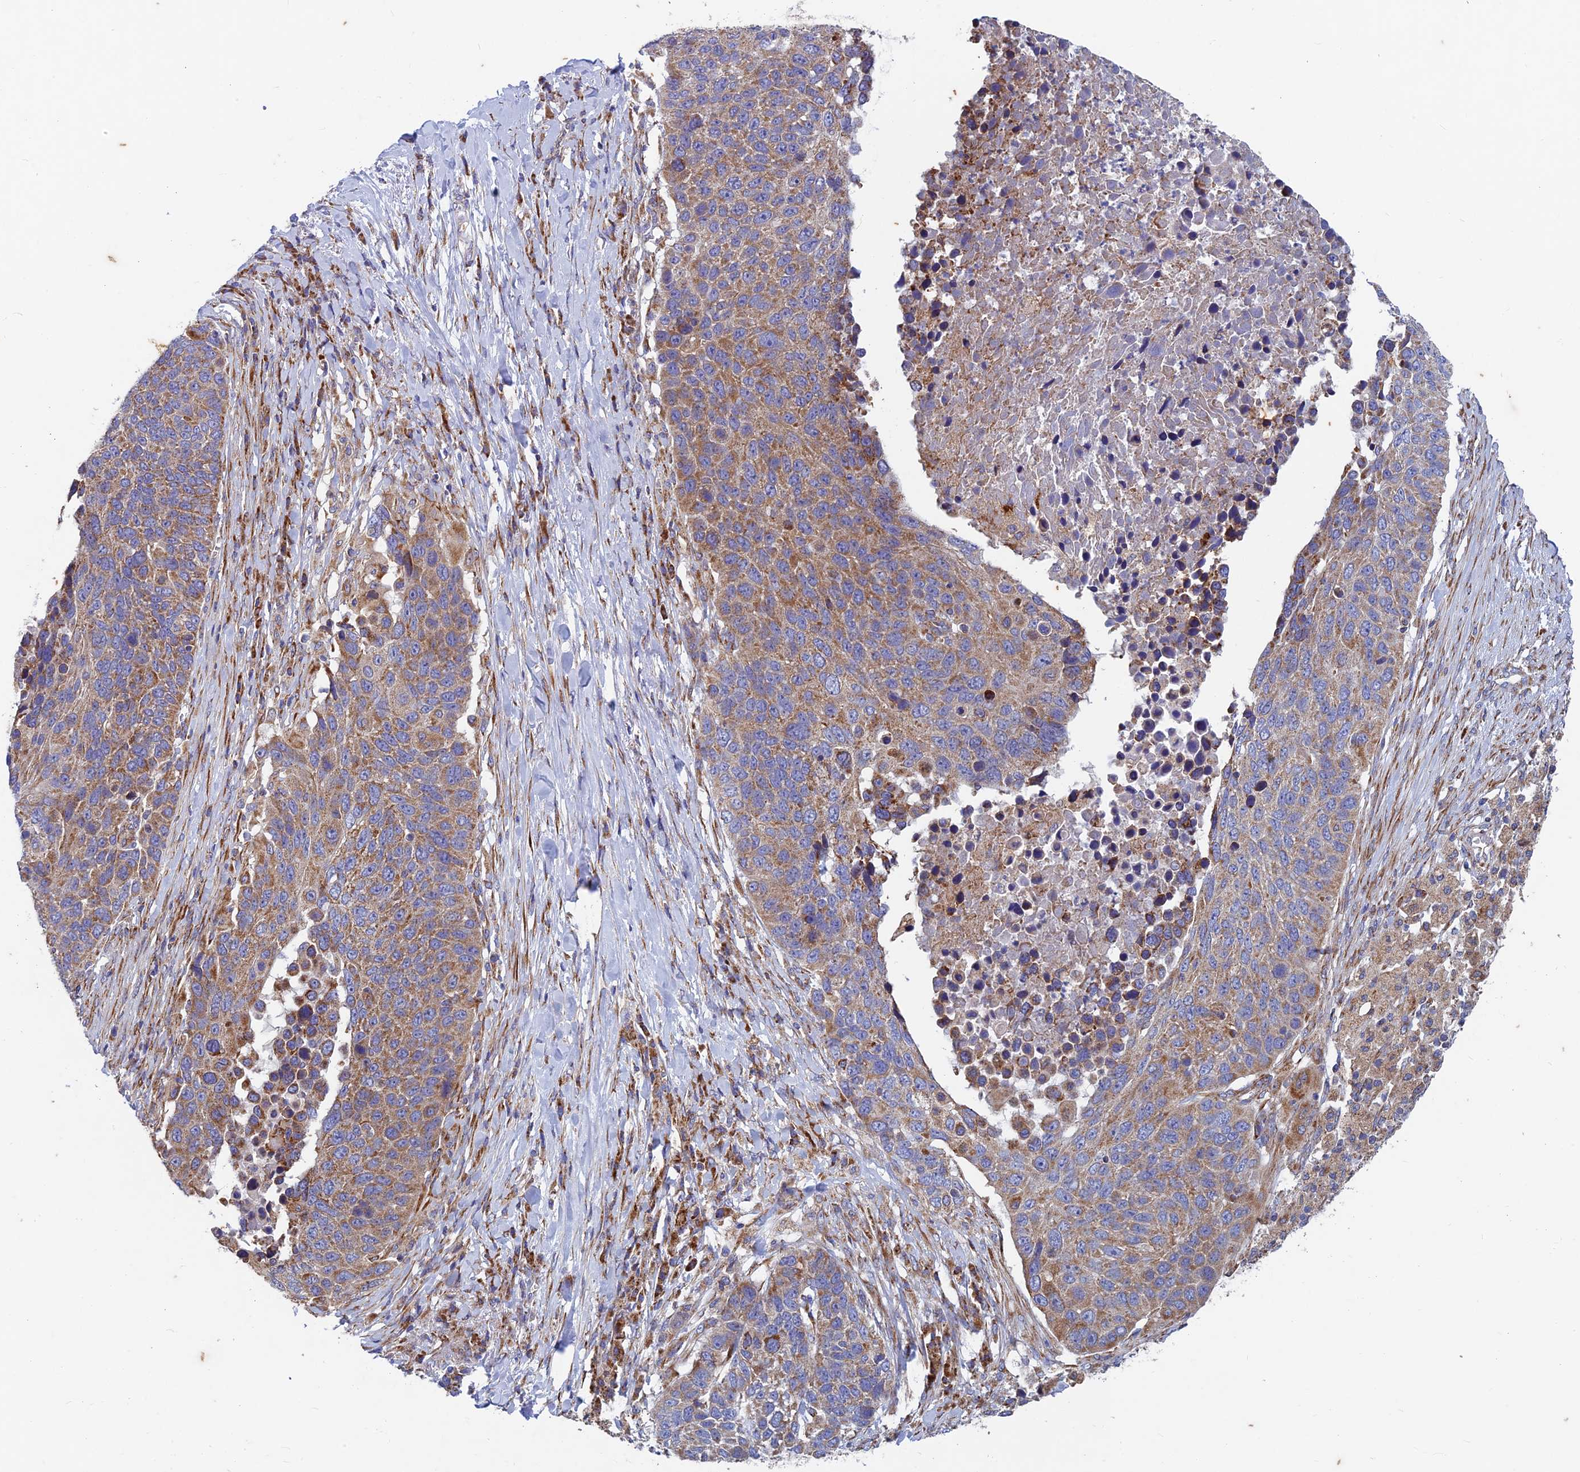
{"staining": {"intensity": "moderate", "quantity": "25%-75%", "location": "cytoplasmic/membranous"}, "tissue": "lung cancer", "cell_type": "Tumor cells", "image_type": "cancer", "snomed": [{"axis": "morphology", "description": "Normal tissue, NOS"}, {"axis": "morphology", "description": "Squamous cell carcinoma, NOS"}, {"axis": "topography", "description": "Lymph node"}, {"axis": "topography", "description": "Lung"}], "caption": "Human lung cancer stained with a brown dye demonstrates moderate cytoplasmic/membranous positive staining in approximately 25%-75% of tumor cells.", "gene": "AP4S1", "patient": {"sex": "male", "age": 66}}